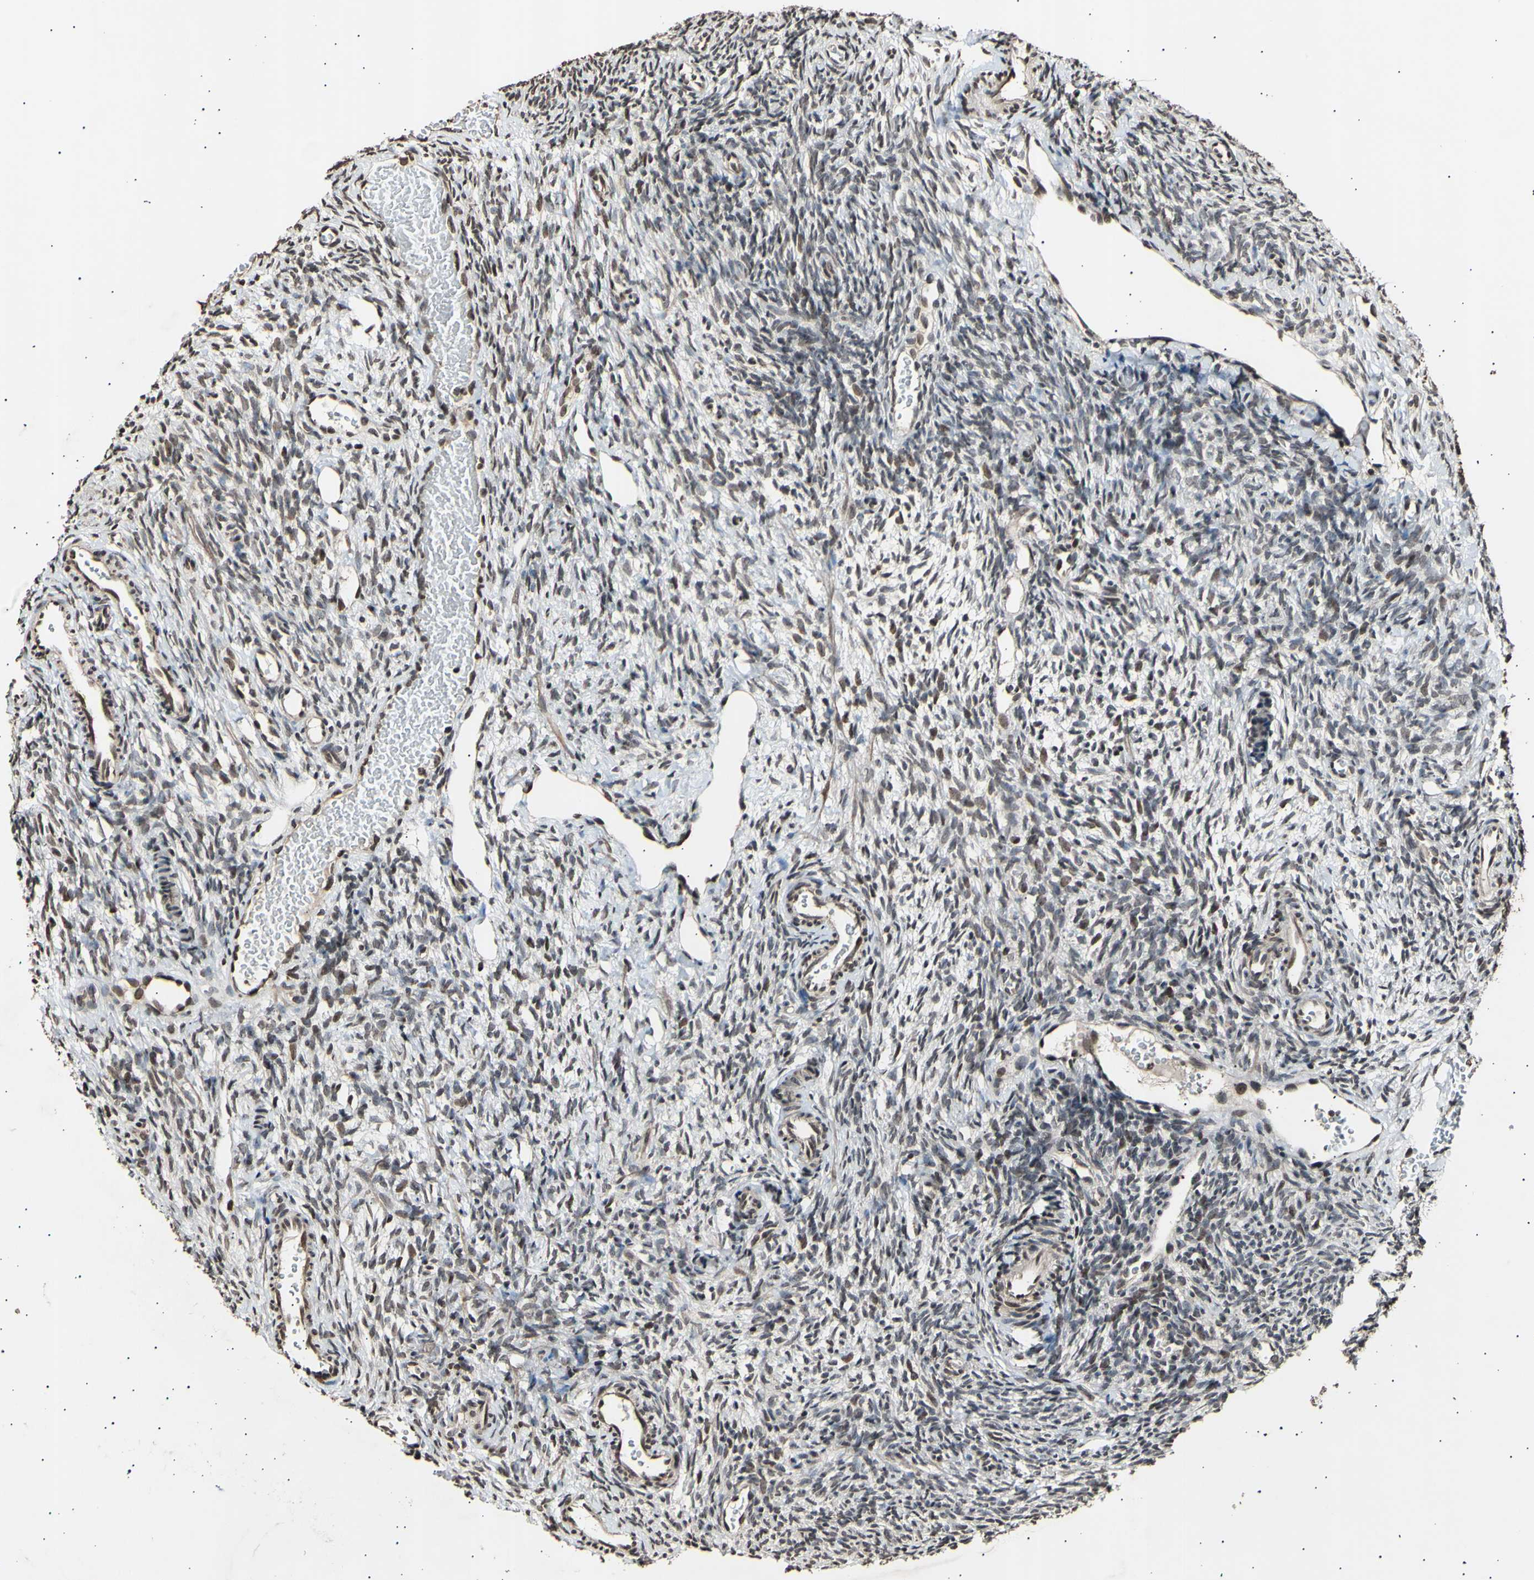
{"staining": {"intensity": "weak", "quantity": "<25%", "location": "nuclear"}, "tissue": "ovary", "cell_type": "Ovarian stroma cells", "image_type": "normal", "snomed": [{"axis": "morphology", "description": "Normal tissue, NOS"}, {"axis": "topography", "description": "Ovary"}], "caption": "A high-resolution photomicrograph shows IHC staining of unremarkable ovary, which reveals no significant positivity in ovarian stroma cells.", "gene": "ANAPC7", "patient": {"sex": "female", "age": 35}}